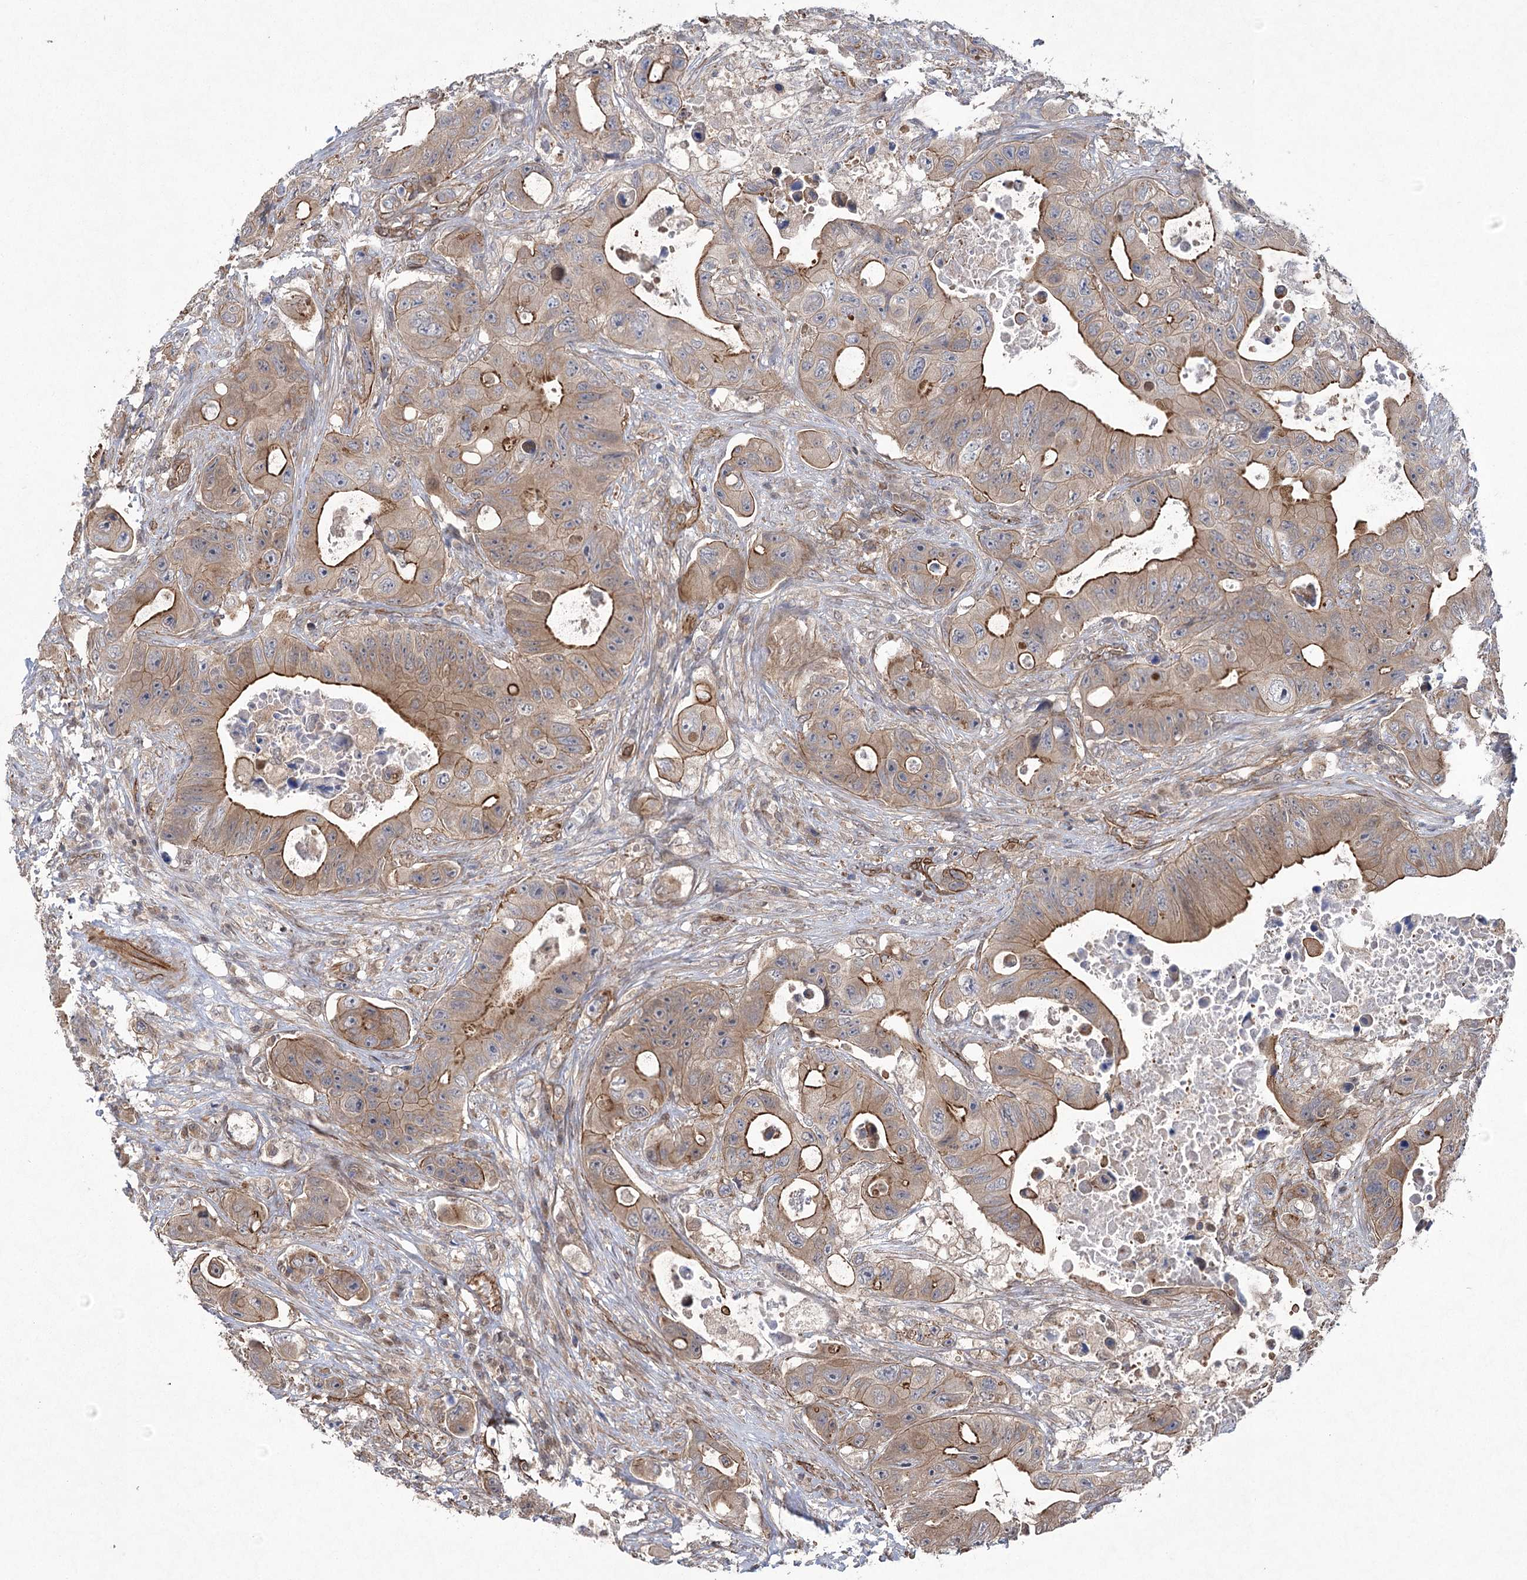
{"staining": {"intensity": "strong", "quantity": ">75%", "location": "cytoplasmic/membranous"}, "tissue": "colorectal cancer", "cell_type": "Tumor cells", "image_type": "cancer", "snomed": [{"axis": "morphology", "description": "Adenocarcinoma, NOS"}, {"axis": "topography", "description": "Colon"}], "caption": "The image exhibits a brown stain indicating the presence of a protein in the cytoplasmic/membranous of tumor cells in colorectal cancer. (DAB IHC with brightfield microscopy, high magnification).", "gene": "RWDD4", "patient": {"sex": "female", "age": 46}}